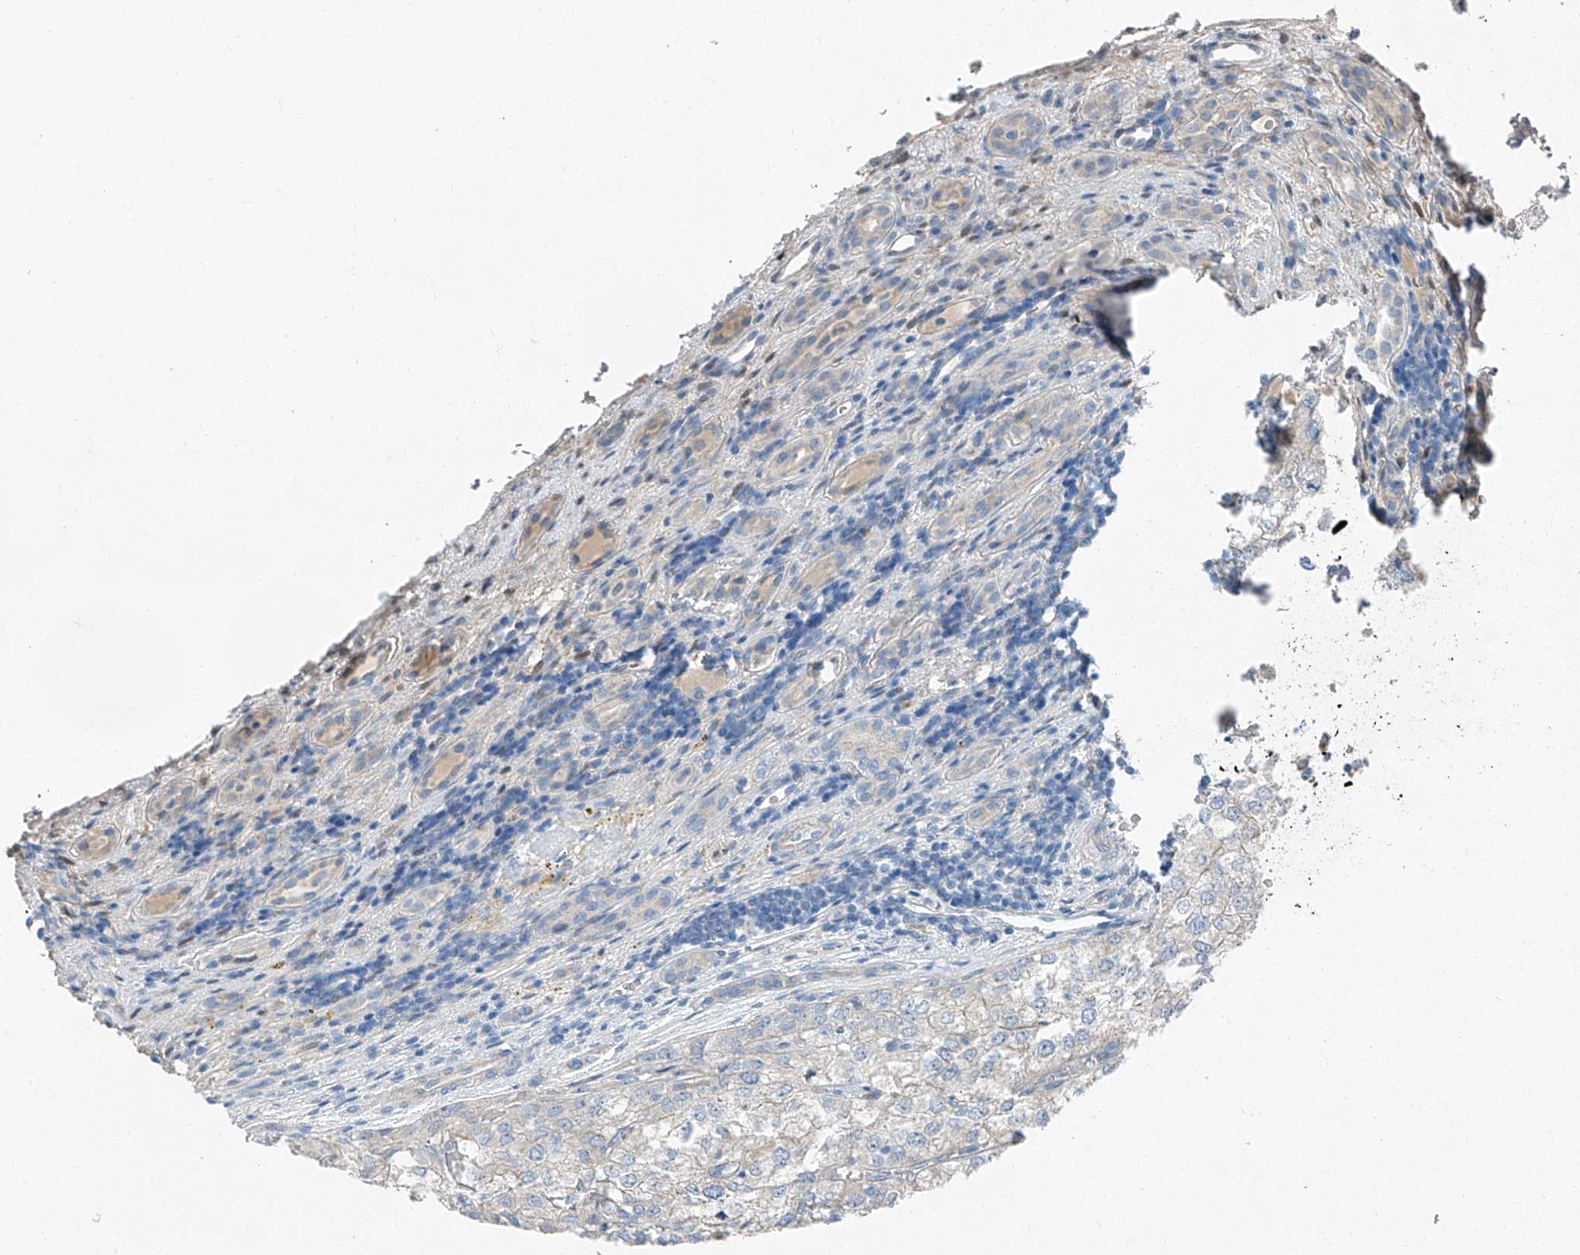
{"staining": {"intensity": "negative", "quantity": "none", "location": "none"}, "tissue": "renal cancer", "cell_type": "Tumor cells", "image_type": "cancer", "snomed": [{"axis": "morphology", "description": "Adenocarcinoma, NOS"}, {"axis": "topography", "description": "Kidney"}], "caption": "This is an immunohistochemistry histopathology image of adenocarcinoma (renal). There is no positivity in tumor cells.", "gene": "MDGA1", "patient": {"sex": "female", "age": 54}}